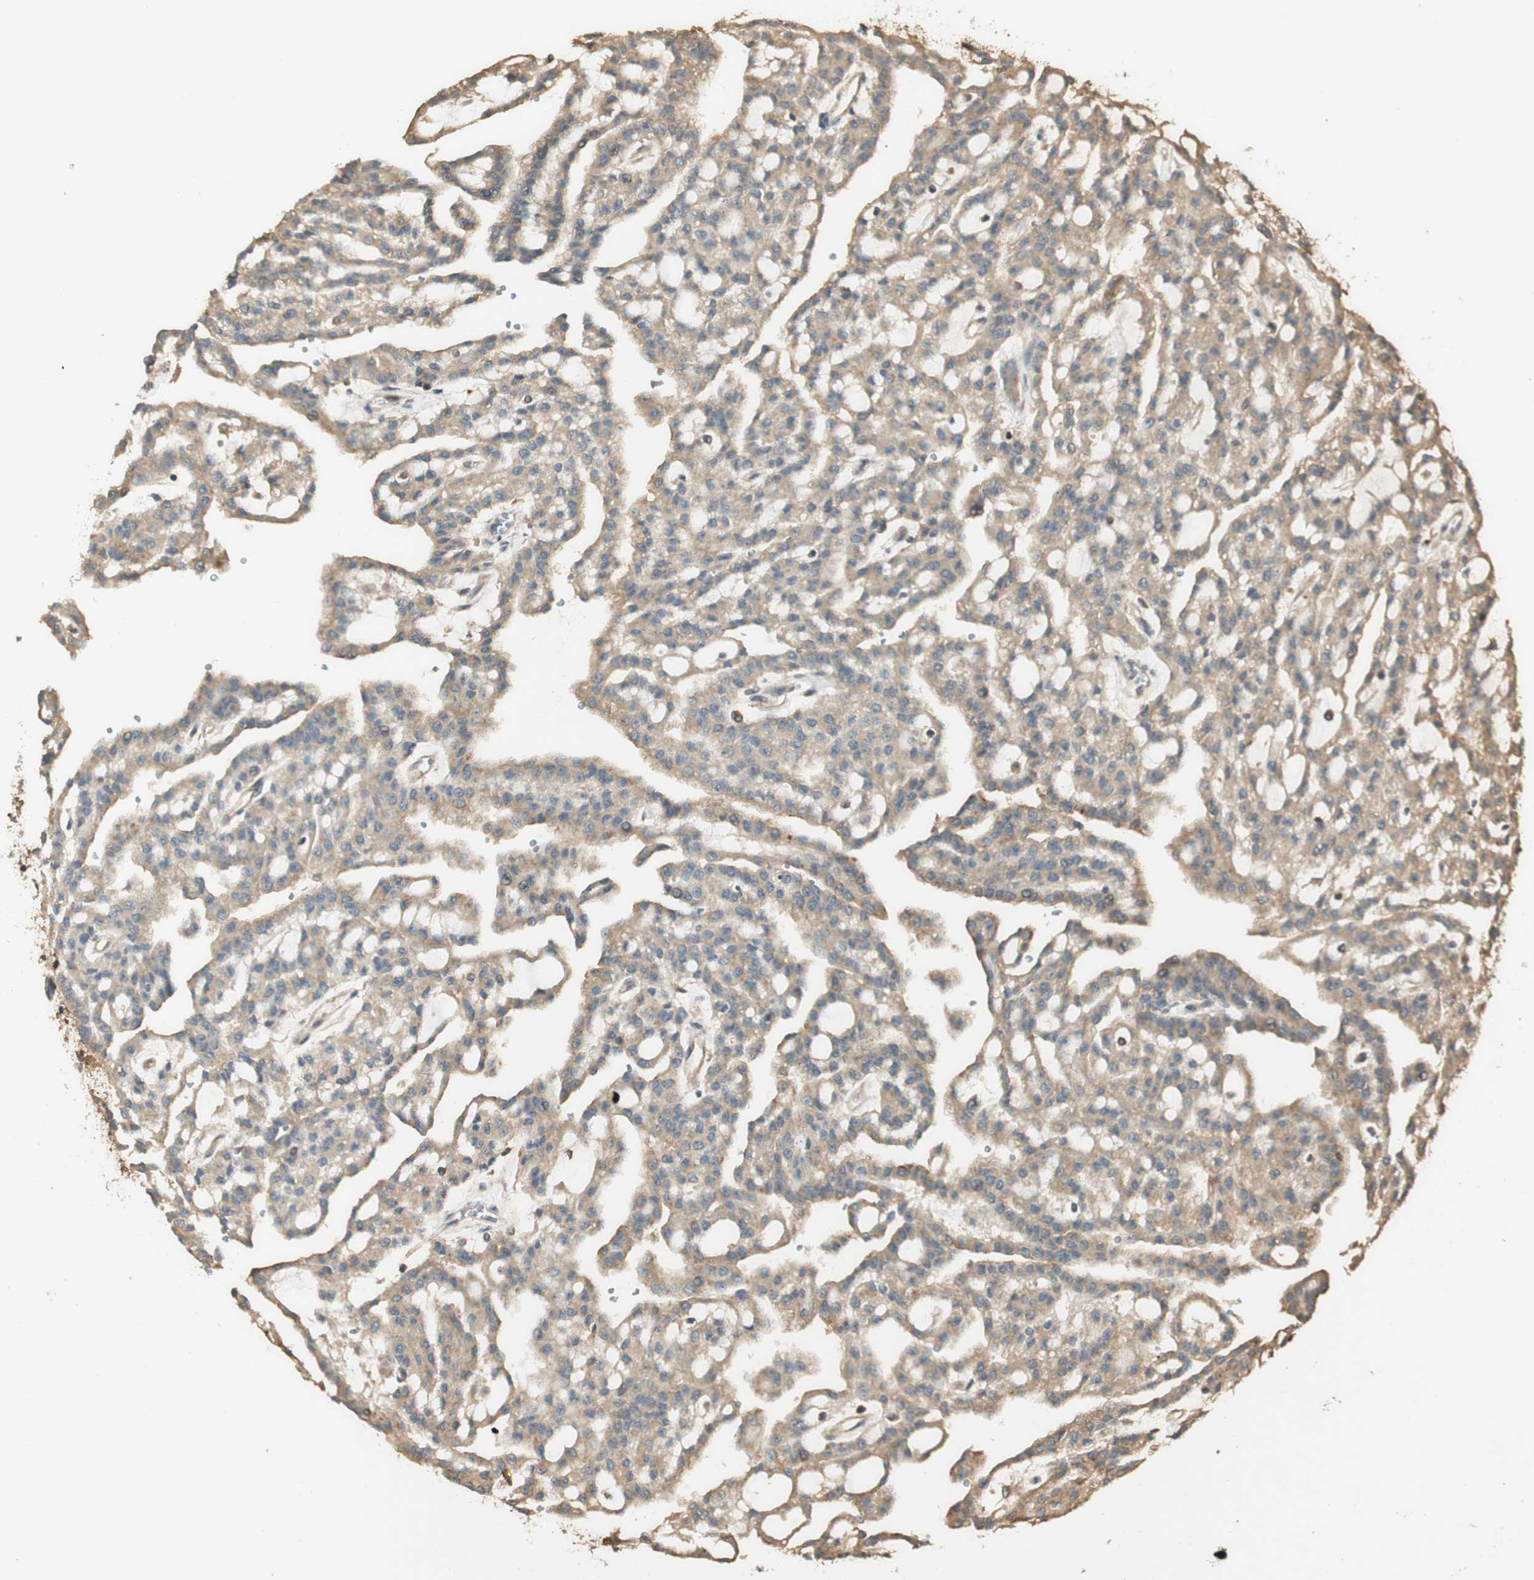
{"staining": {"intensity": "weak", "quantity": ">75%", "location": "cytoplasmic/membranous"}, "tissue": "renal cancer", "cell_type": "Tumor cells", "image_type": "cancer", "snomed": [{"axis": "morphology", "description": "Adenocarcinoma, NOS"}, {"axis": "topography", "description": "Kidney"}], "caption": "Protein staining of renal cancer (adenocarcinoma) tissue displays weak cytoplasmic/membranous staining in approximately >75% of tumor cells.", "gene": "AGER", "patient": {"sex": "male", "age": 63}}